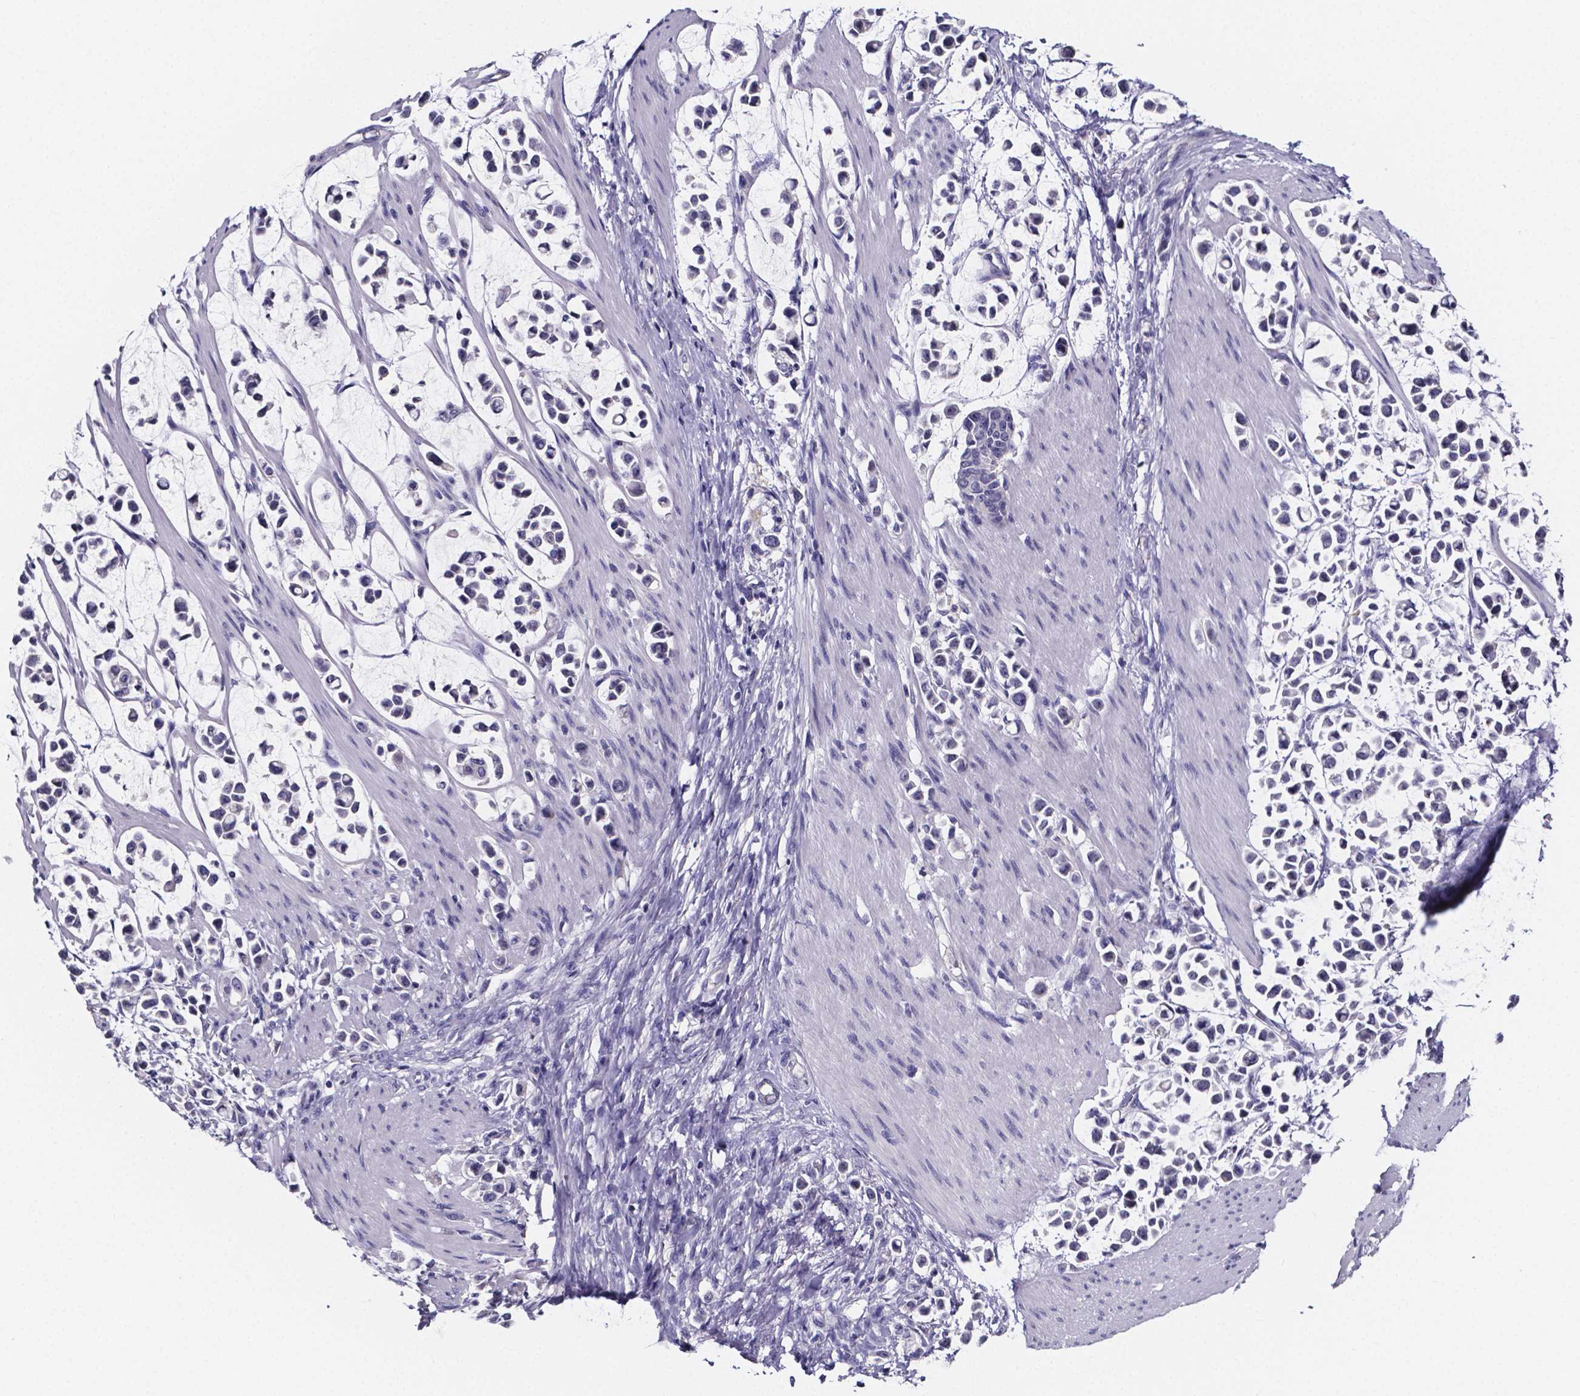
{"staining": {"intensity": "negative", "quantity": "none", "location": "none"}, "tissue": "stomach cancer", "cell_type": "Tumor cells", "image_type": "cancer", "snomed": [{"axis": "morphology", "description": "Adenocarcinoma, NOS"}, {"axis": "topography", "description": "Stomach"}], "caption": "This image is of stomach adenocarcinoma stained with immunohistochemistry (IHC) to label a protein in brown with the nuclei are counter-stained blue. There is no expression in tumor cells.", "gene": "IZUMO1", "patient": {"sex": "male", "age": 82}}